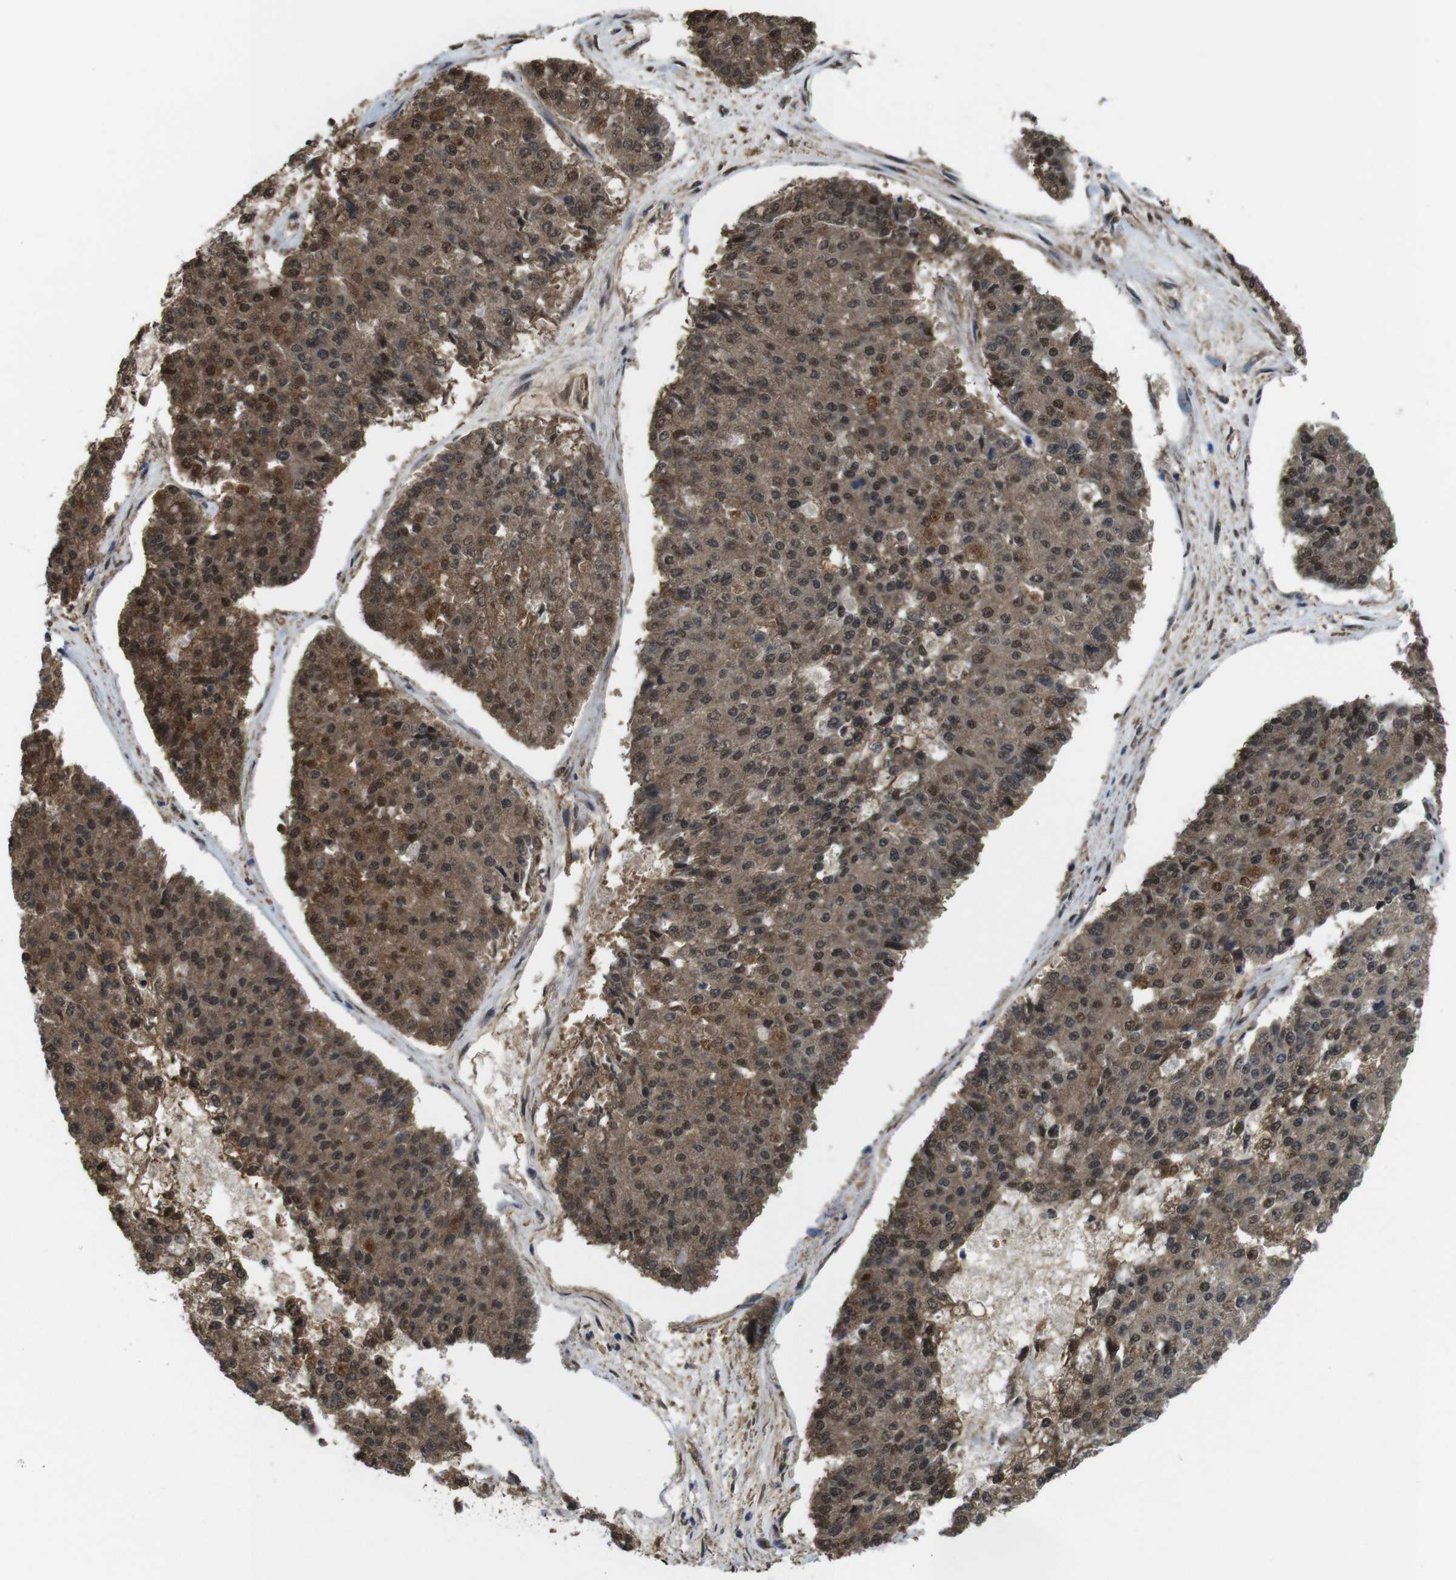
{"staining": {"intensity": "moderate", "quantity": ">75%", "location": "cytoplasmic/membranous,nuclear"}, "tissue": "pancreatic cancer", "cell_type": "Tumor cells", "image_type": "cancer", "snomed": [{"axis": "morphology", "description": "Adenocarcinoma, NOS"}, {"axis": "topography", "description": "Pancreas"}], "caption": "Pancreatic cancer tissue displays moderate cytoplasmic/membranous and nuclear positivity in approximately >75% of tumor cells, visualized by immunohistochemistry.", "gene": "YWHAG", "patient": {"sex": "male", "age": 50}}